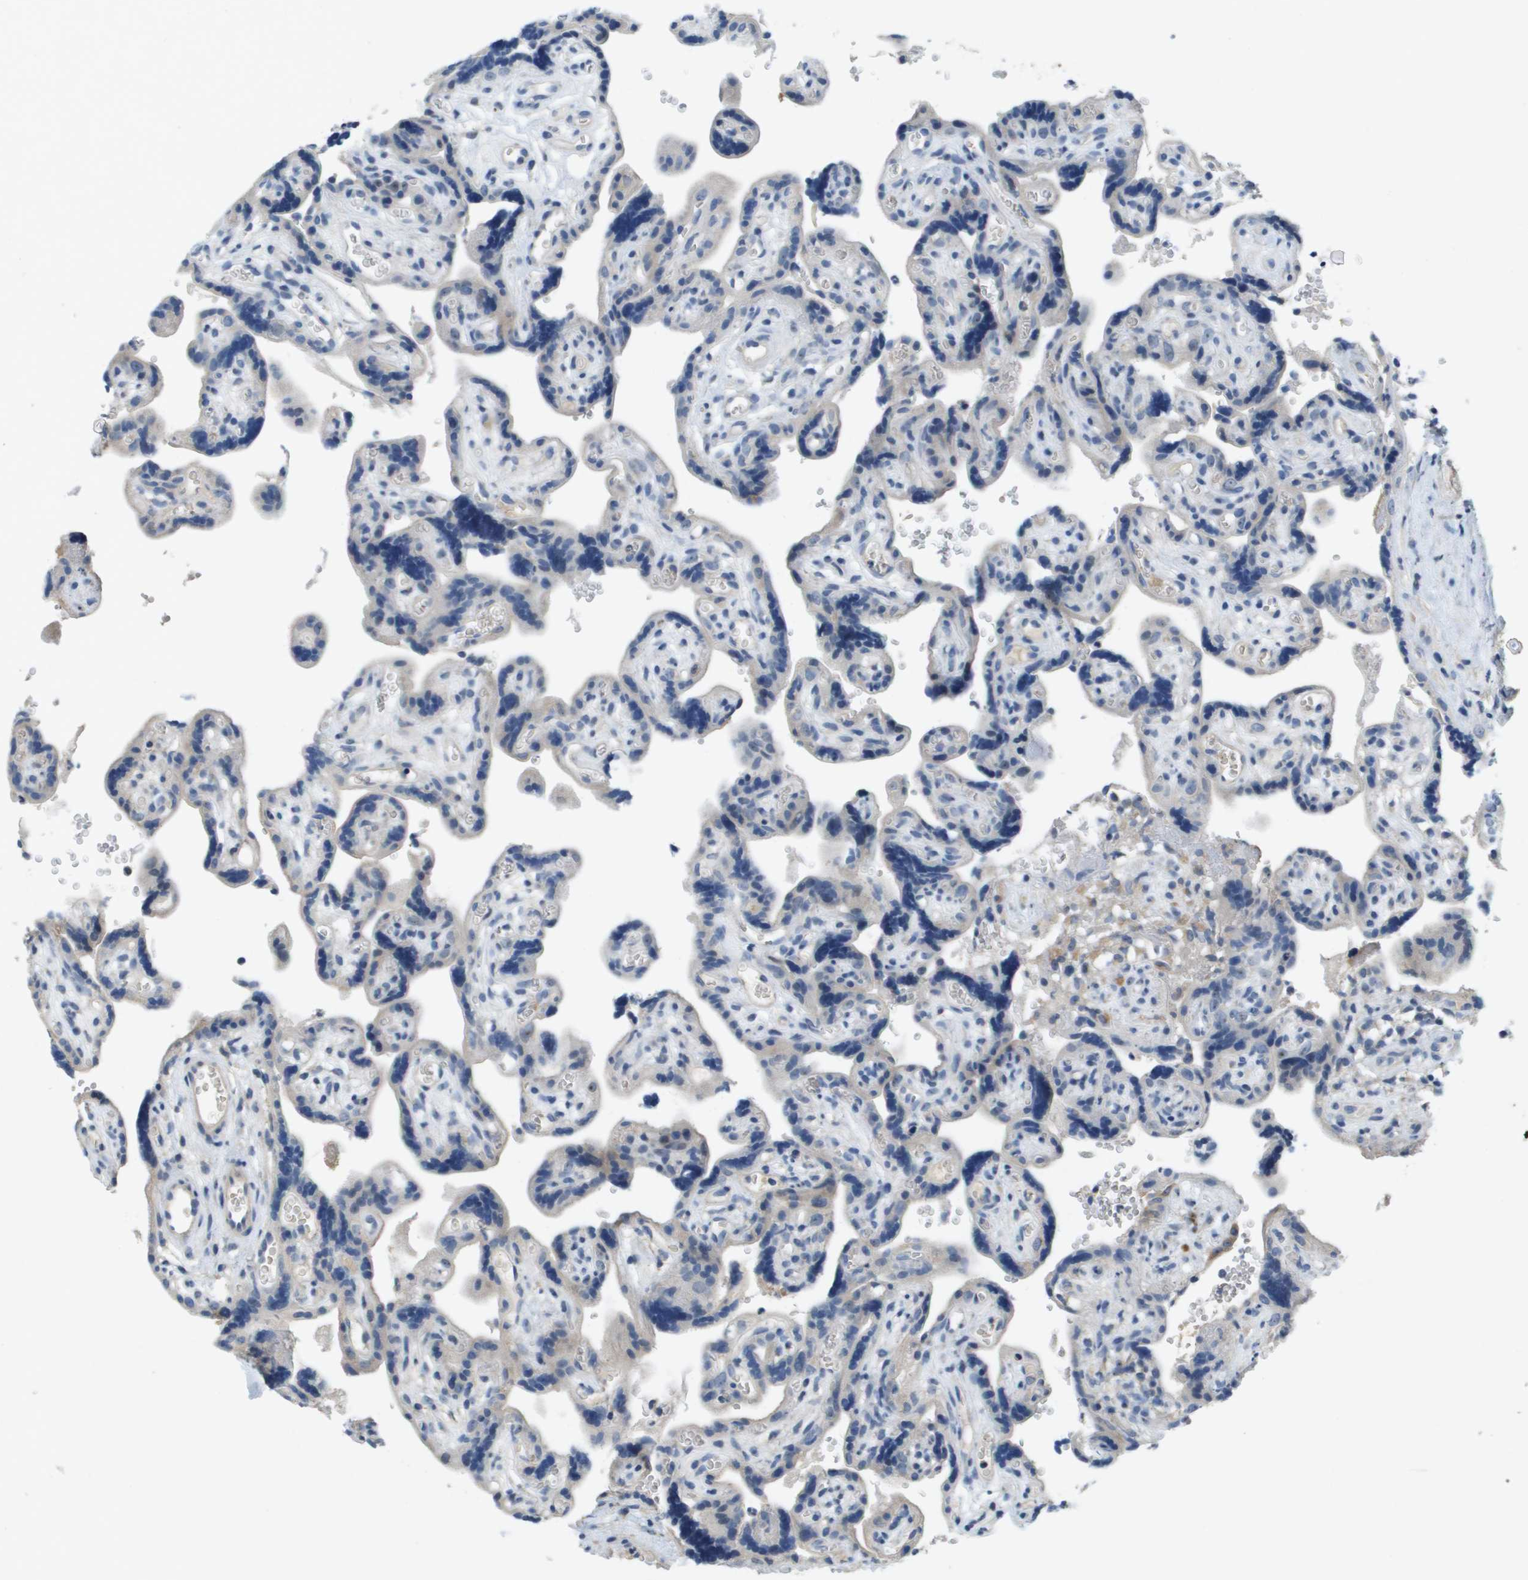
{"staining": {"intensity": "strong", "quantity": "<25%", "location": "cytoplasmic/membranous"}, "tissue": "placenta", "cell_type": "Decidual cells", "image_type": "normal", "snomed": [{"axis": "morphology", "description": "Normal tissue, NOS"}, {"axis": "topography", "description": "Placenta"}], "caption": "Protein analysis of benign placenta displays strong cytoplasmic/membranous expression in approximately <25% of decidual cells.", "gene": "B3GNT5", "patient": {"sex": "female", "age": 30}}